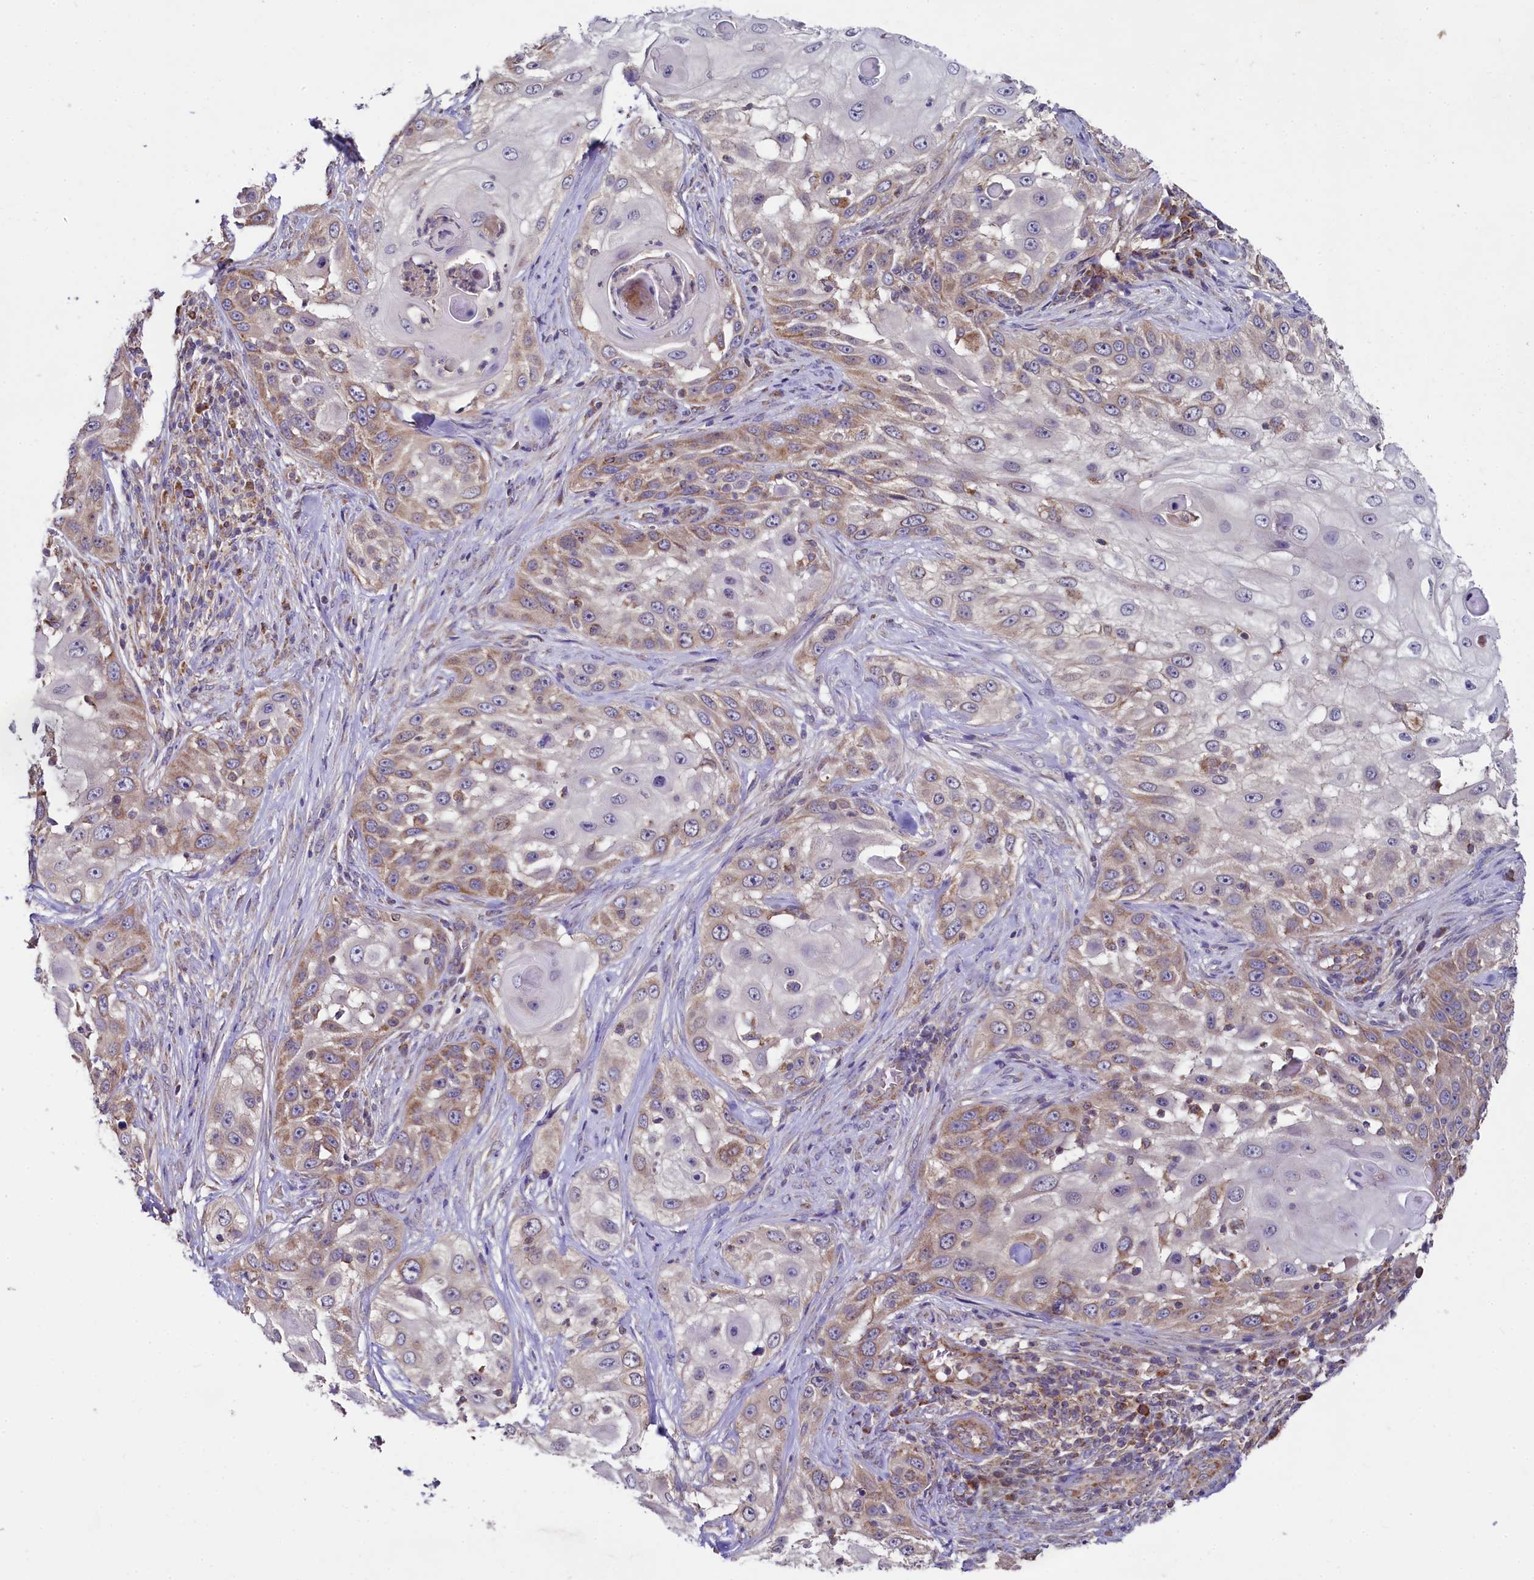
{"staining": {"intensity": "weak", "quantity": "25%-75%", "location": "cytoplasmic/membranous"}, "tissue": "skin cancer", "cell_type": "Tumor cells", "image_type": "cancer", "snomed": [{"axis": "morphology", "description": "Squamous cell carcinoma, NOS"}, {"axis": "topography", "description": "Skin"}], "caption": "Brown immunohistochemical staining in skin squamous cell carcinoma reveals weak cytoplasmic/membranous staining in approximately 25%-75% of tumor cells.", "gene": "MRPL57", "patient": {"sex": "female", "age": 44}}